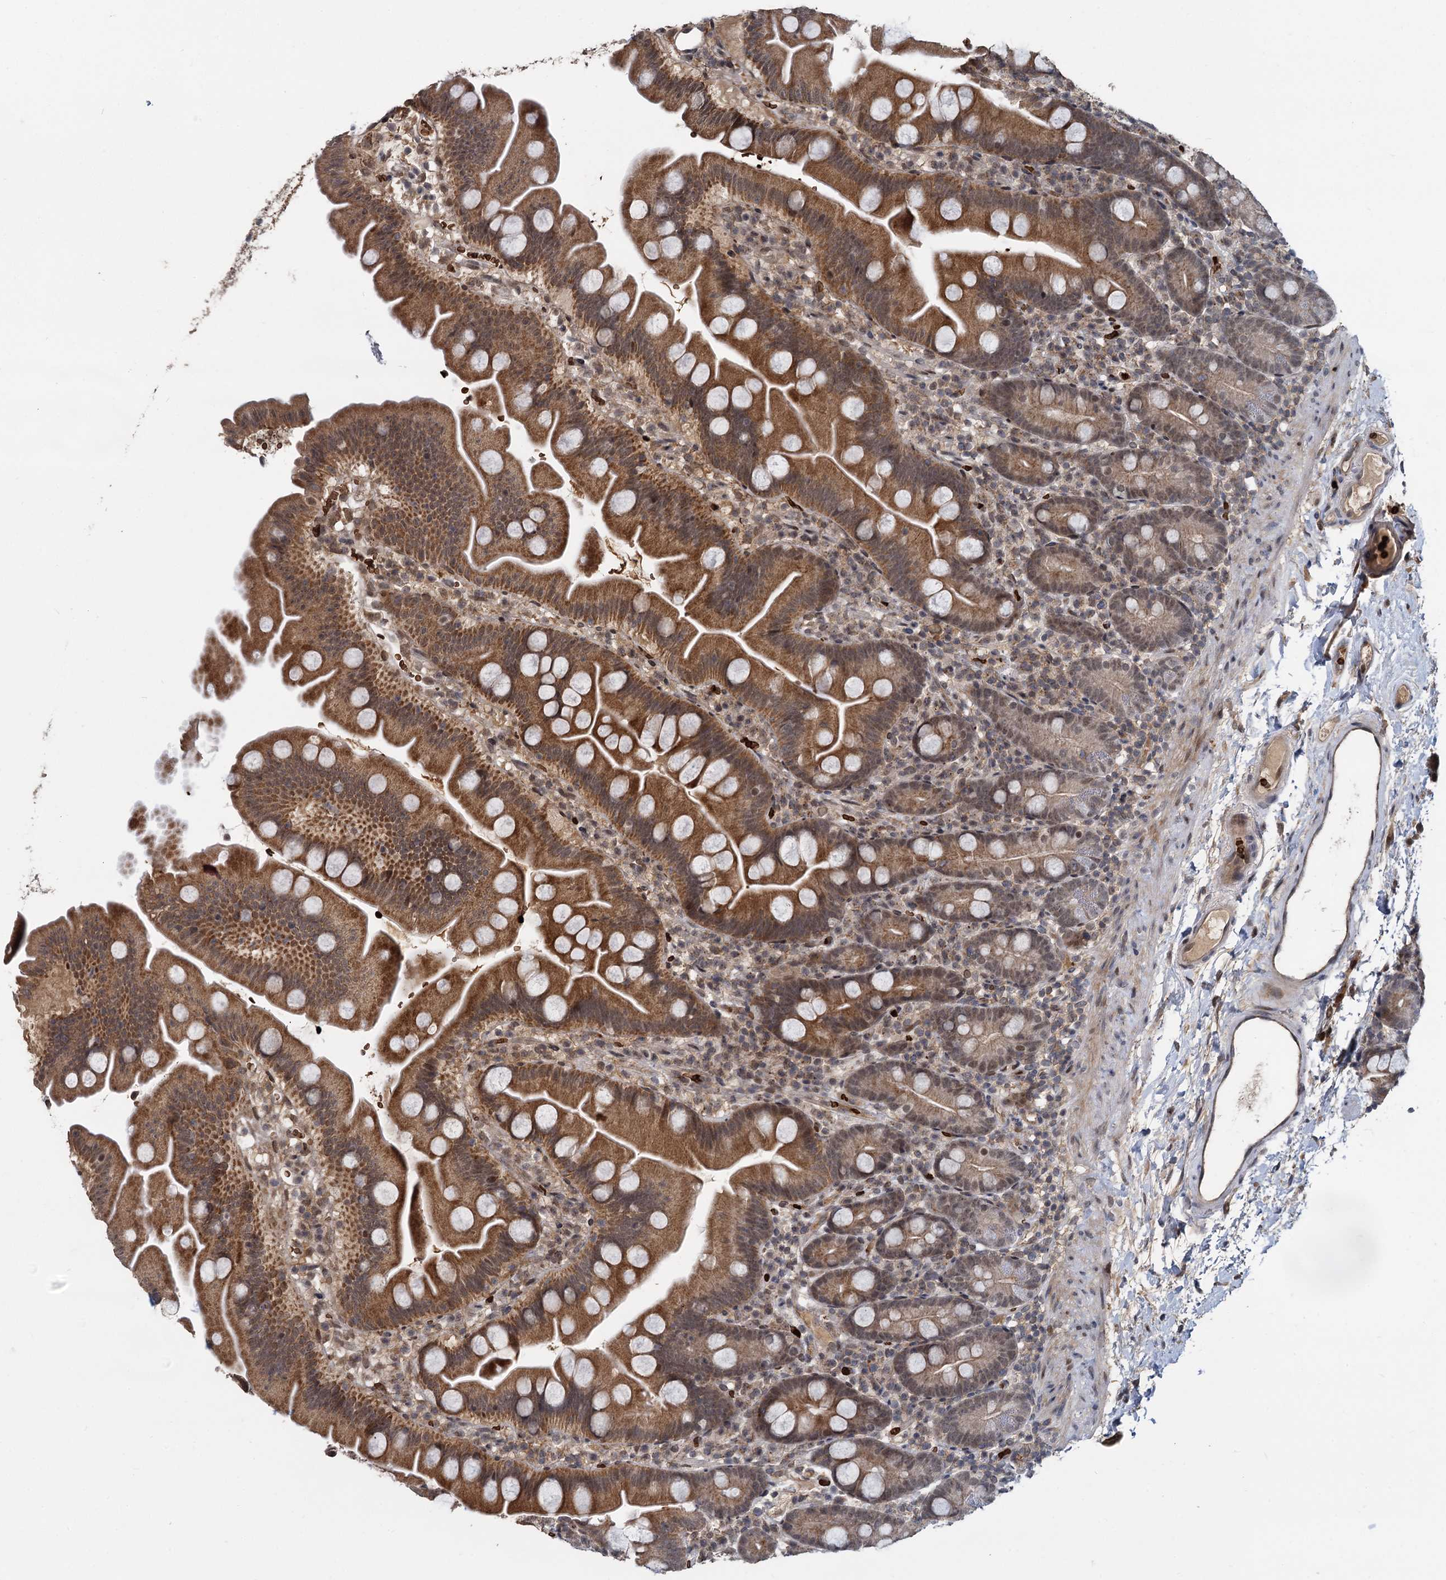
{"staining": {"intensity": "moderate", "quantity": ">75%", "location": "cytoplasmic/membranous,nuclear"}, "tissue": "small intestine", "cell_type": "Glandular cells", "image_type": "normal", "snomed": [{"axis": "morphology", "description": "Normal tissue, NOS"}, {"axis": "topography", "description": "Small intestine"}], "caption": "Protein expression analysis of benign small intestine displays moderate cytoplasmic/membranous,nuclear expression in approximately >75% of glandular cells. Nuclei are stained in blue.", "gene": "FANCI", "patient": {"sex": "female", "age": 68}}